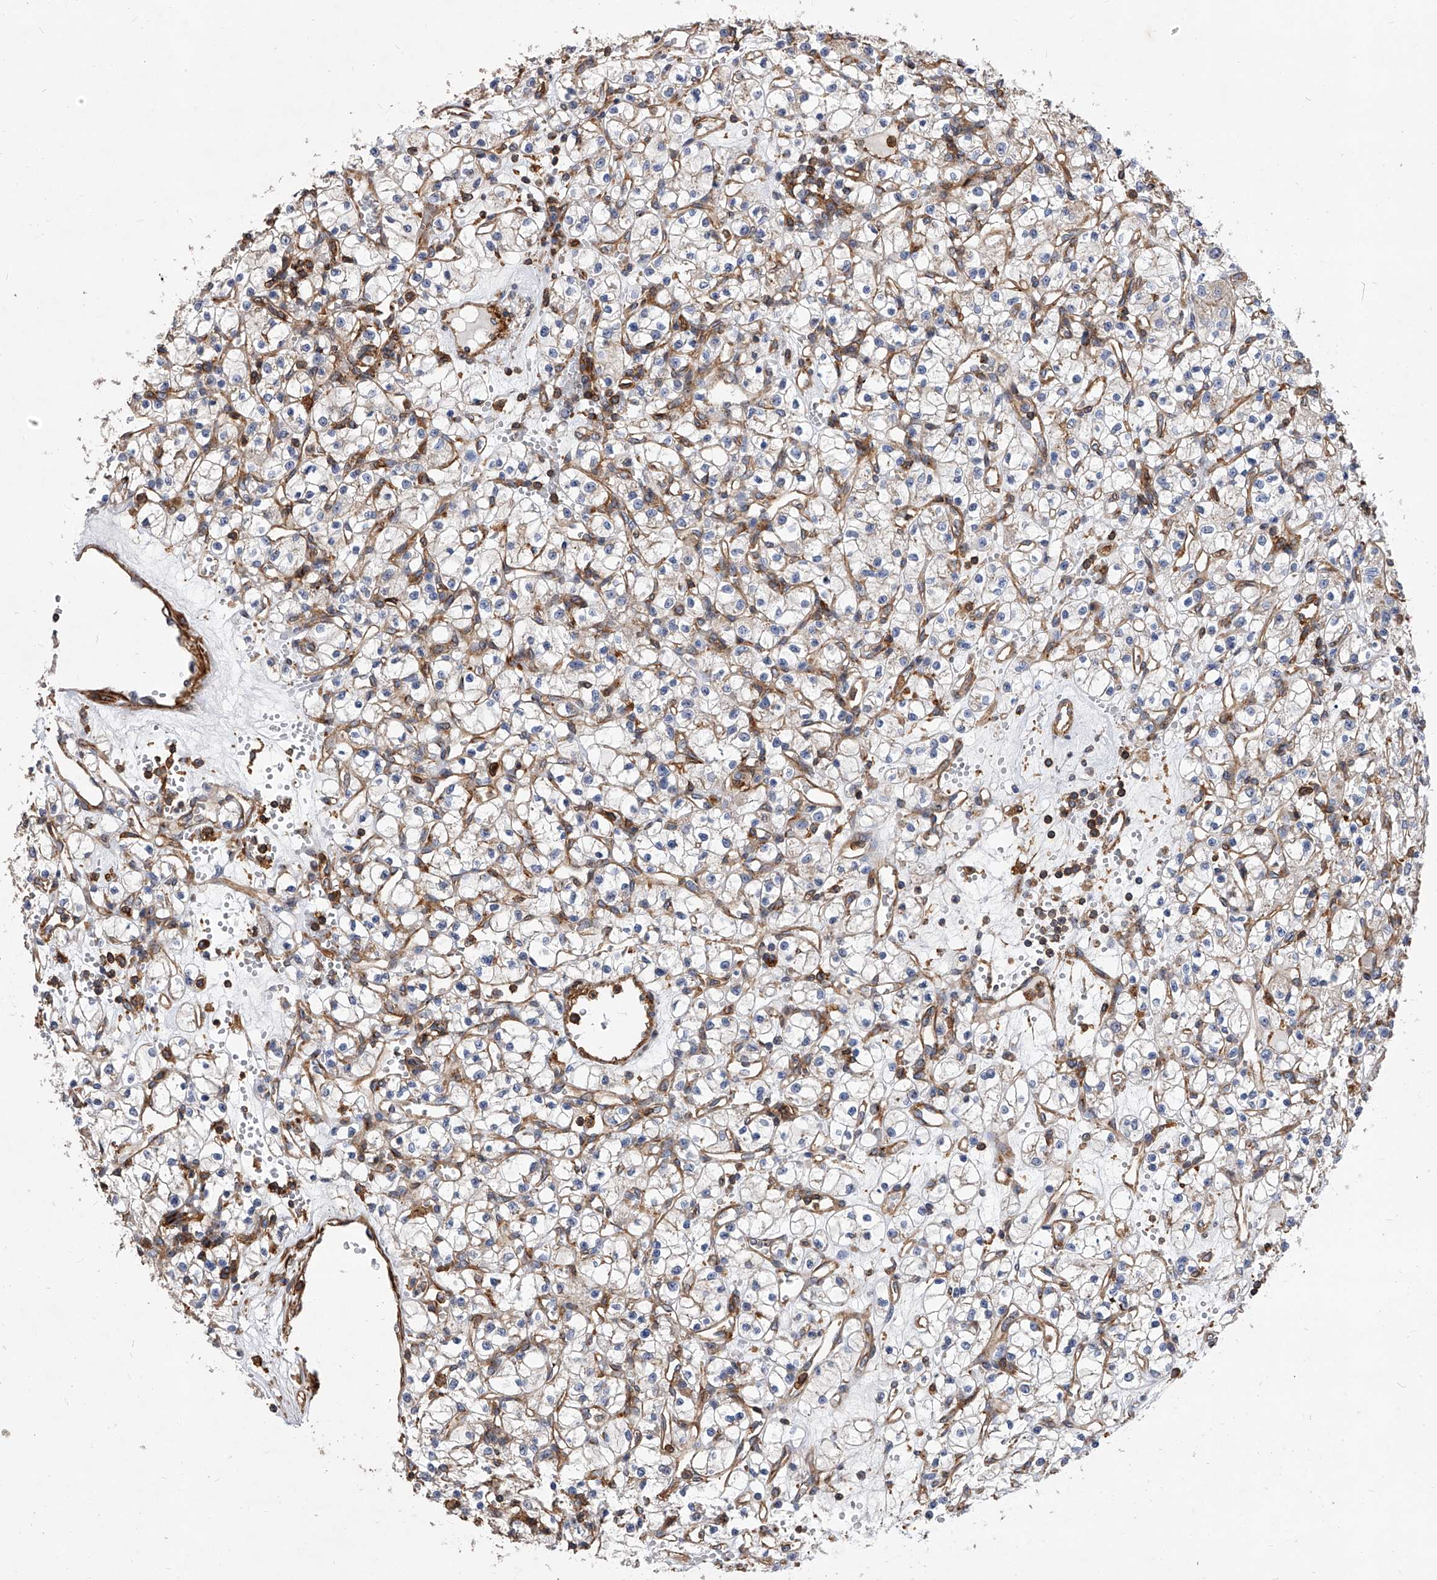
{"staining": {"intensity": "negative", "quantity": "none", "location": "none"}, "tissue": "renal cancer", "cell_type": "Tumor cells", "image_type": "cancer", "snomed": [{"axis": "morphology", "description": "Adenocarcinoma, NOS"}, {"axis": "topography", "description": "Kidney"}], "caption": "Tumor cells show no significant protein staining in renal cancer (adenocarcinoma).", "gene": "PISD", "patient": {"sex": "female", "age": 59}}